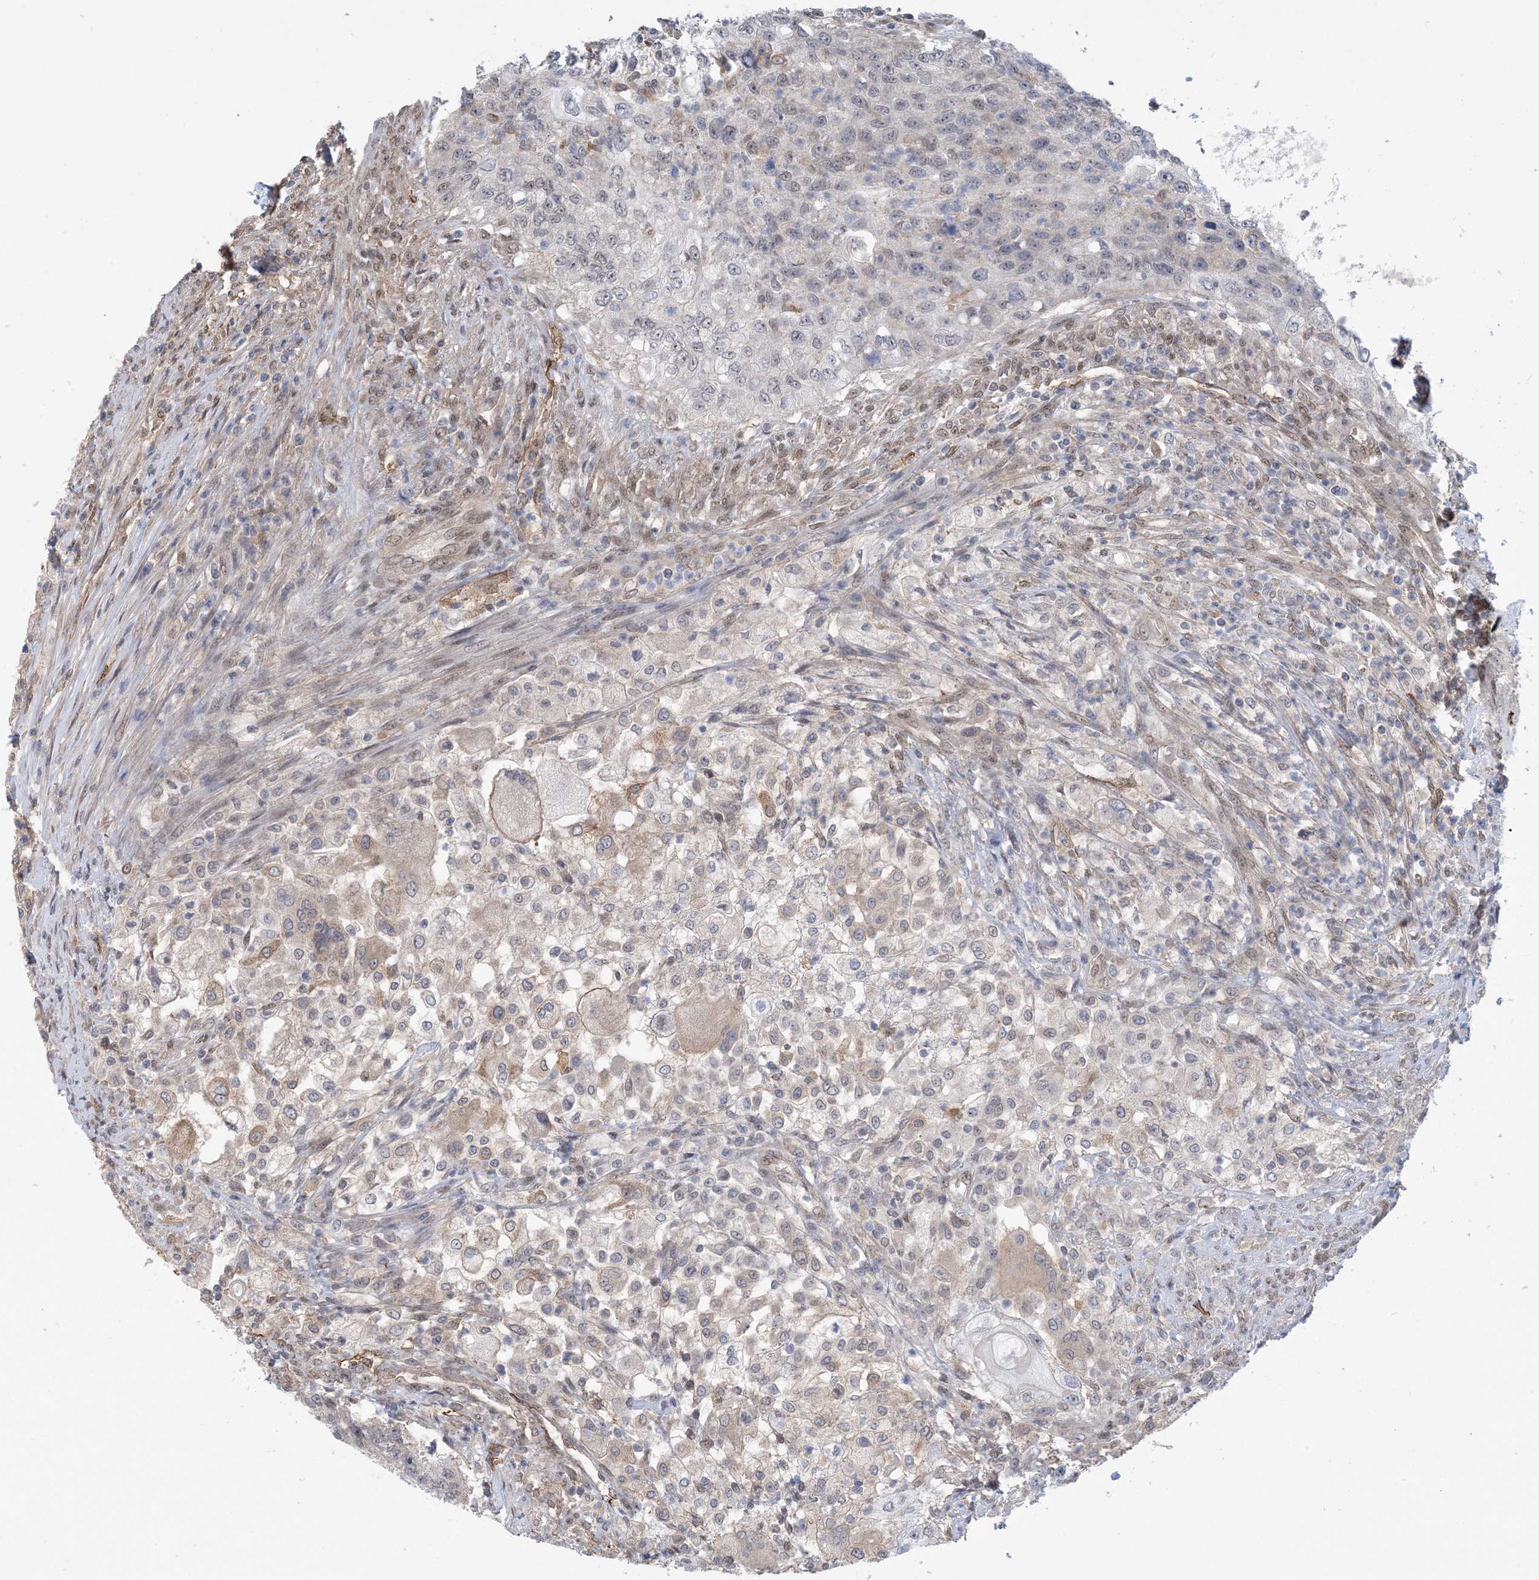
{"staining": {"intensity": "weak", "quantity": "<25%", "location": "nuclear"}, "tissue": "urothelial cancer", "cell_type": "Tumor cells", "image_type": "cancer", "snomed": [{"axis": "morphology", "description": "Urothelial carcinoma, High grade"}, {"axis": "topography", "description": "Urinary bladder"}], "caption": "Protein analysis of urothelial cancer reveals no significant expression in tumor cells. The staining is performed using DAB (3,3'-diaminobenzidine) brown chromogen with nuclei counter-stained in using hematoxylin.", "gene": "ZNF8", "patient": {"sex": "female", "age": 60}}